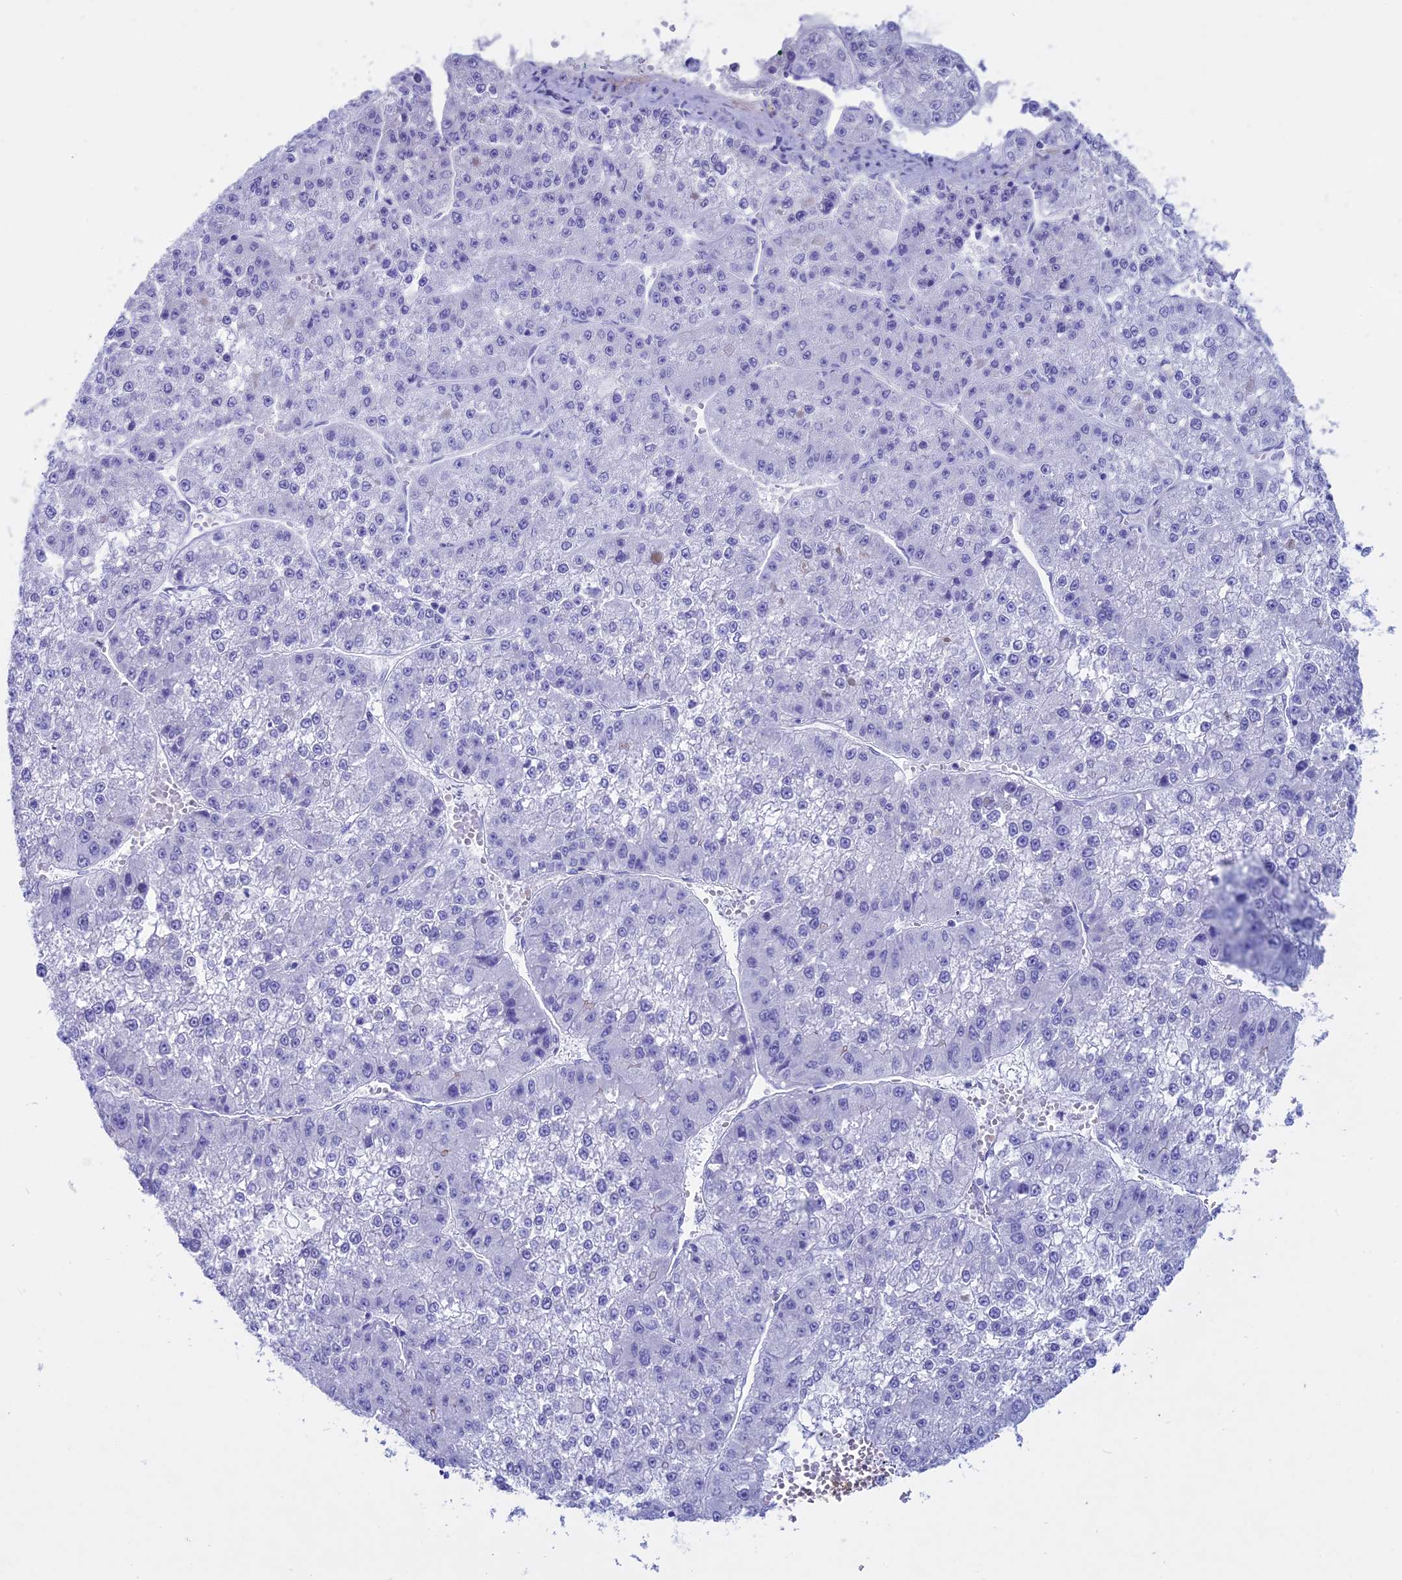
{"staining": {"intensity": "negative", "quantity": "none", "location": "none"}, "tissue": "liver cancer", "cell_type": "Tumor cells", "image_type": "cancer", "snomed": [{"axis": "morphology", "description": "Carcinoma, Hepatocellular, NOS"}, {"axis": "topography", "description": "Liver"}], "caption": "Liver cancer stained for a protein using immunohistochemistry (IHC) demonstrates no staining tumor cells.", "gene": "OR2AE1", "patient": {"sex": "female", "age": 73}}